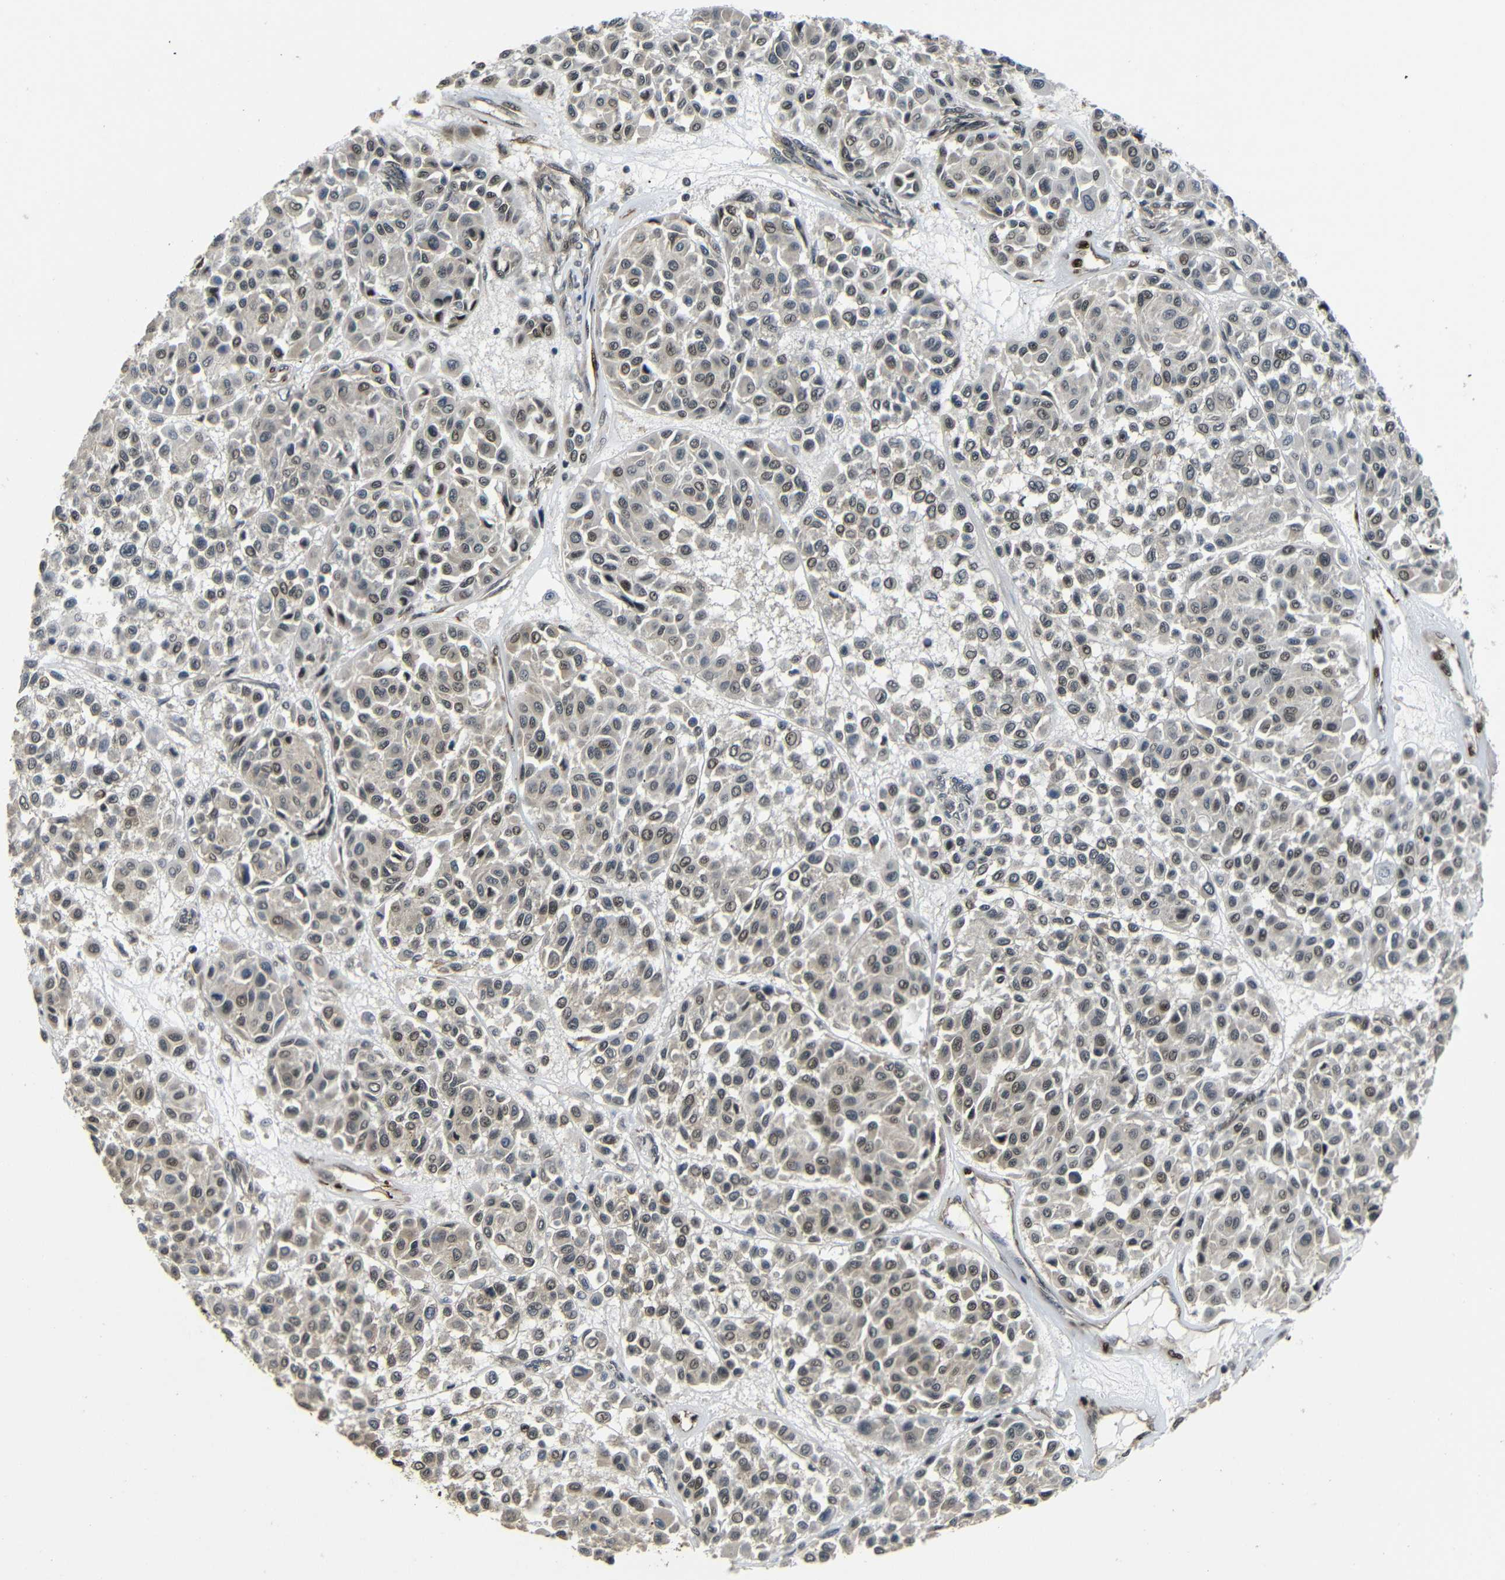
{"staining": {"intensity": "weak", "quantity": ">75%", "location": "cytoplasmic/membranous,nuclear"}, "tissue": "melanoma", "cell_type": "Tumor cells", "image_type": "cancer", "snomed": [{"axis": "morphology", "description": "Malignant melanoma, Metastatic site"}, {"axis": "topography", "description": "Soft tissue"}], "caption": "The photomicrograph exhibits staining of melanoma, revealing weak cytoplasmic/membranous and nuclear protein staining (brown color) within tumor cells.", "gene": "TBX2", "patient": {"sex": "male", "age": 41}}